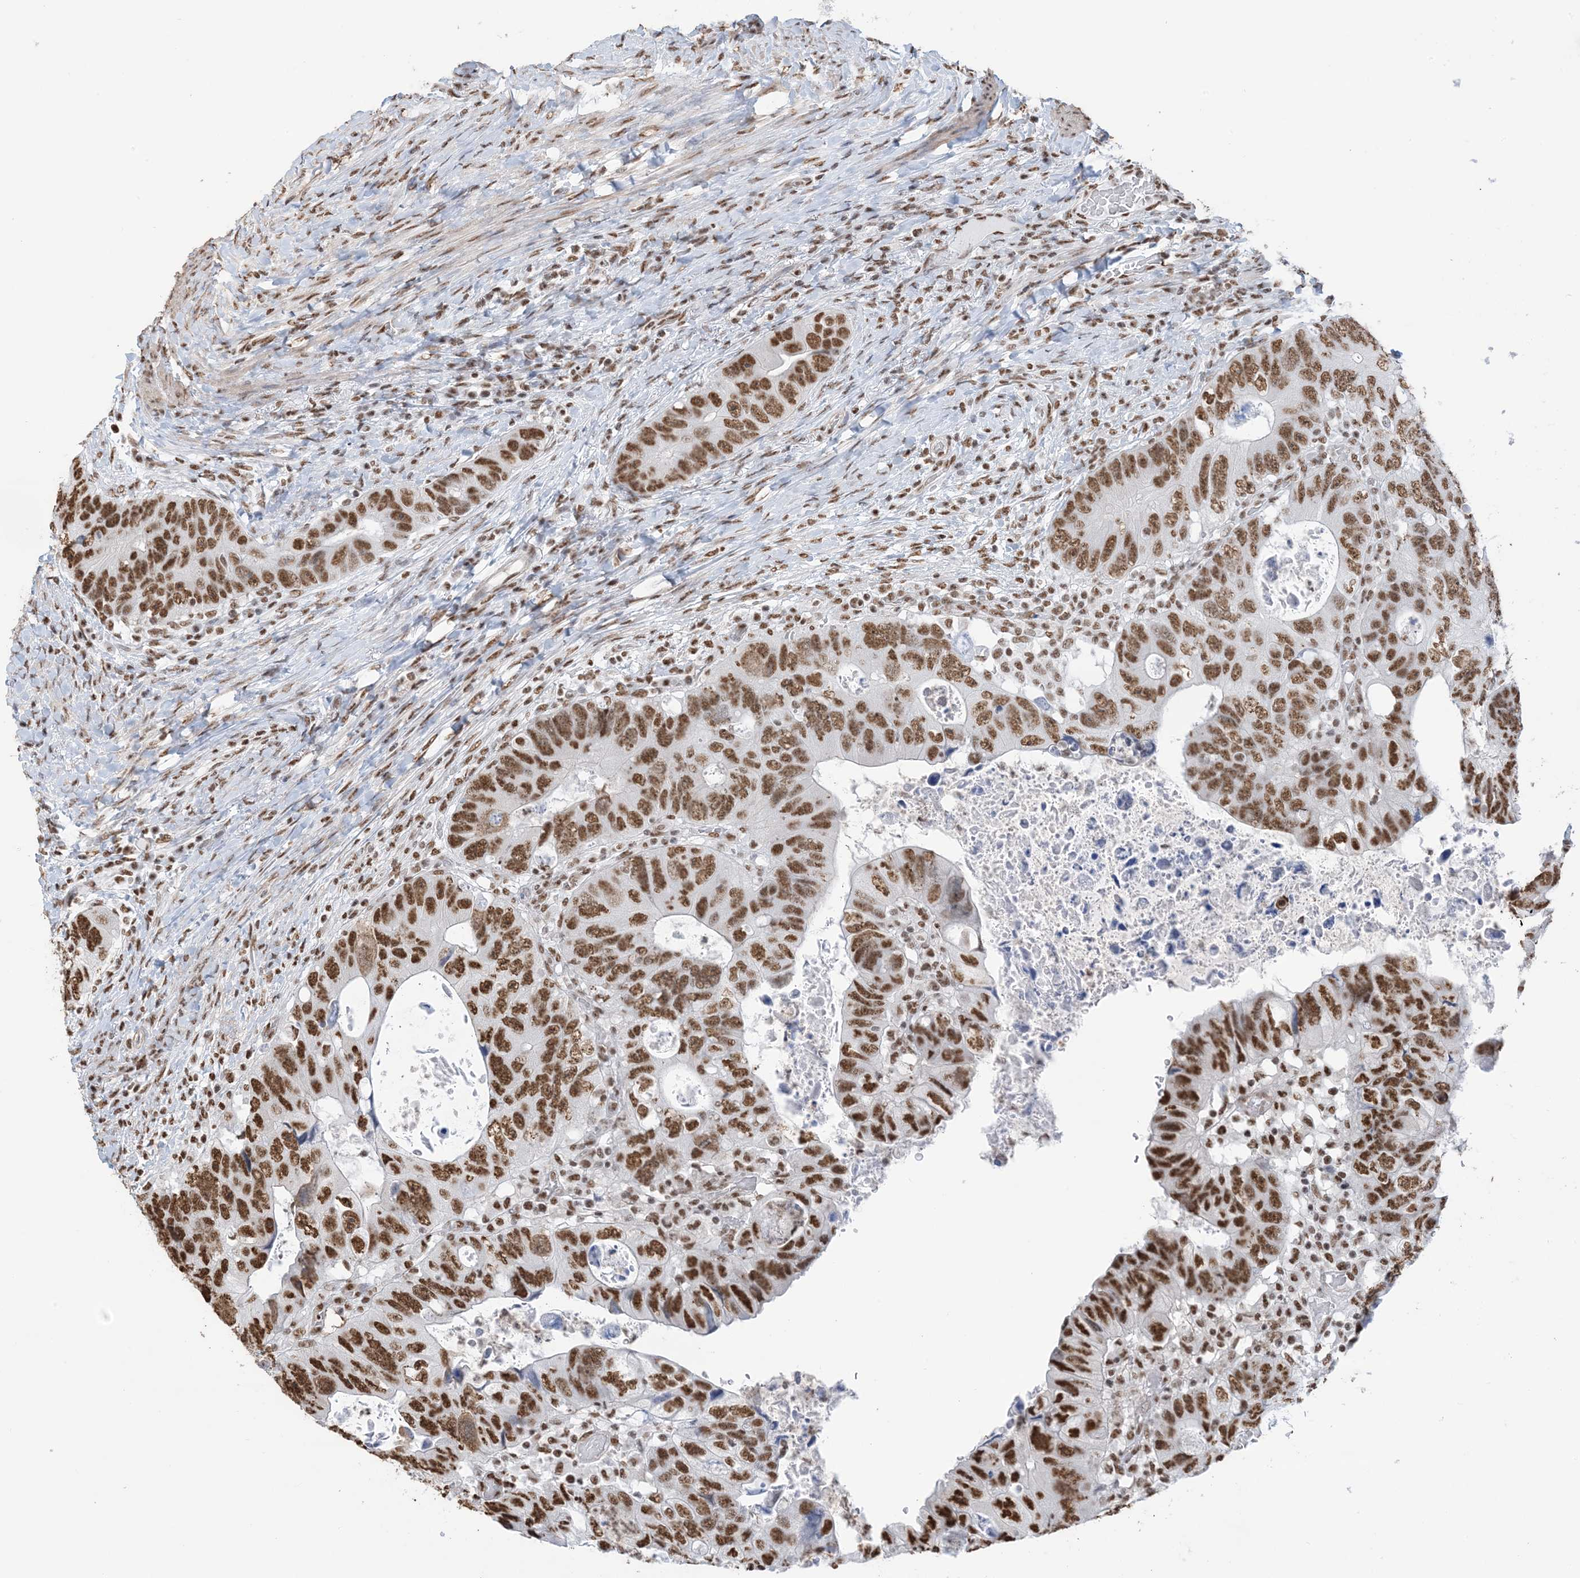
{"staining": {"intensity": "strong", "quantity": ">75%", "location": "nuclear"}, "tissue": "colorectal cancer", "cell_type": "Tumor cells", "image_type": "cancer", "snomed": [{"axis": "morphology", "description": "Adenocarcinoma, NOS"}, {"axis": "topography", "description": "Rectum"}], "caption": "Tumor cells demonstrate high levels of strong nuclear positivity in about >75% of cells in human colorectal adenocarcinoma.", "gene": "ZNF792", "patient": {"sex": "male", "age": 59}}